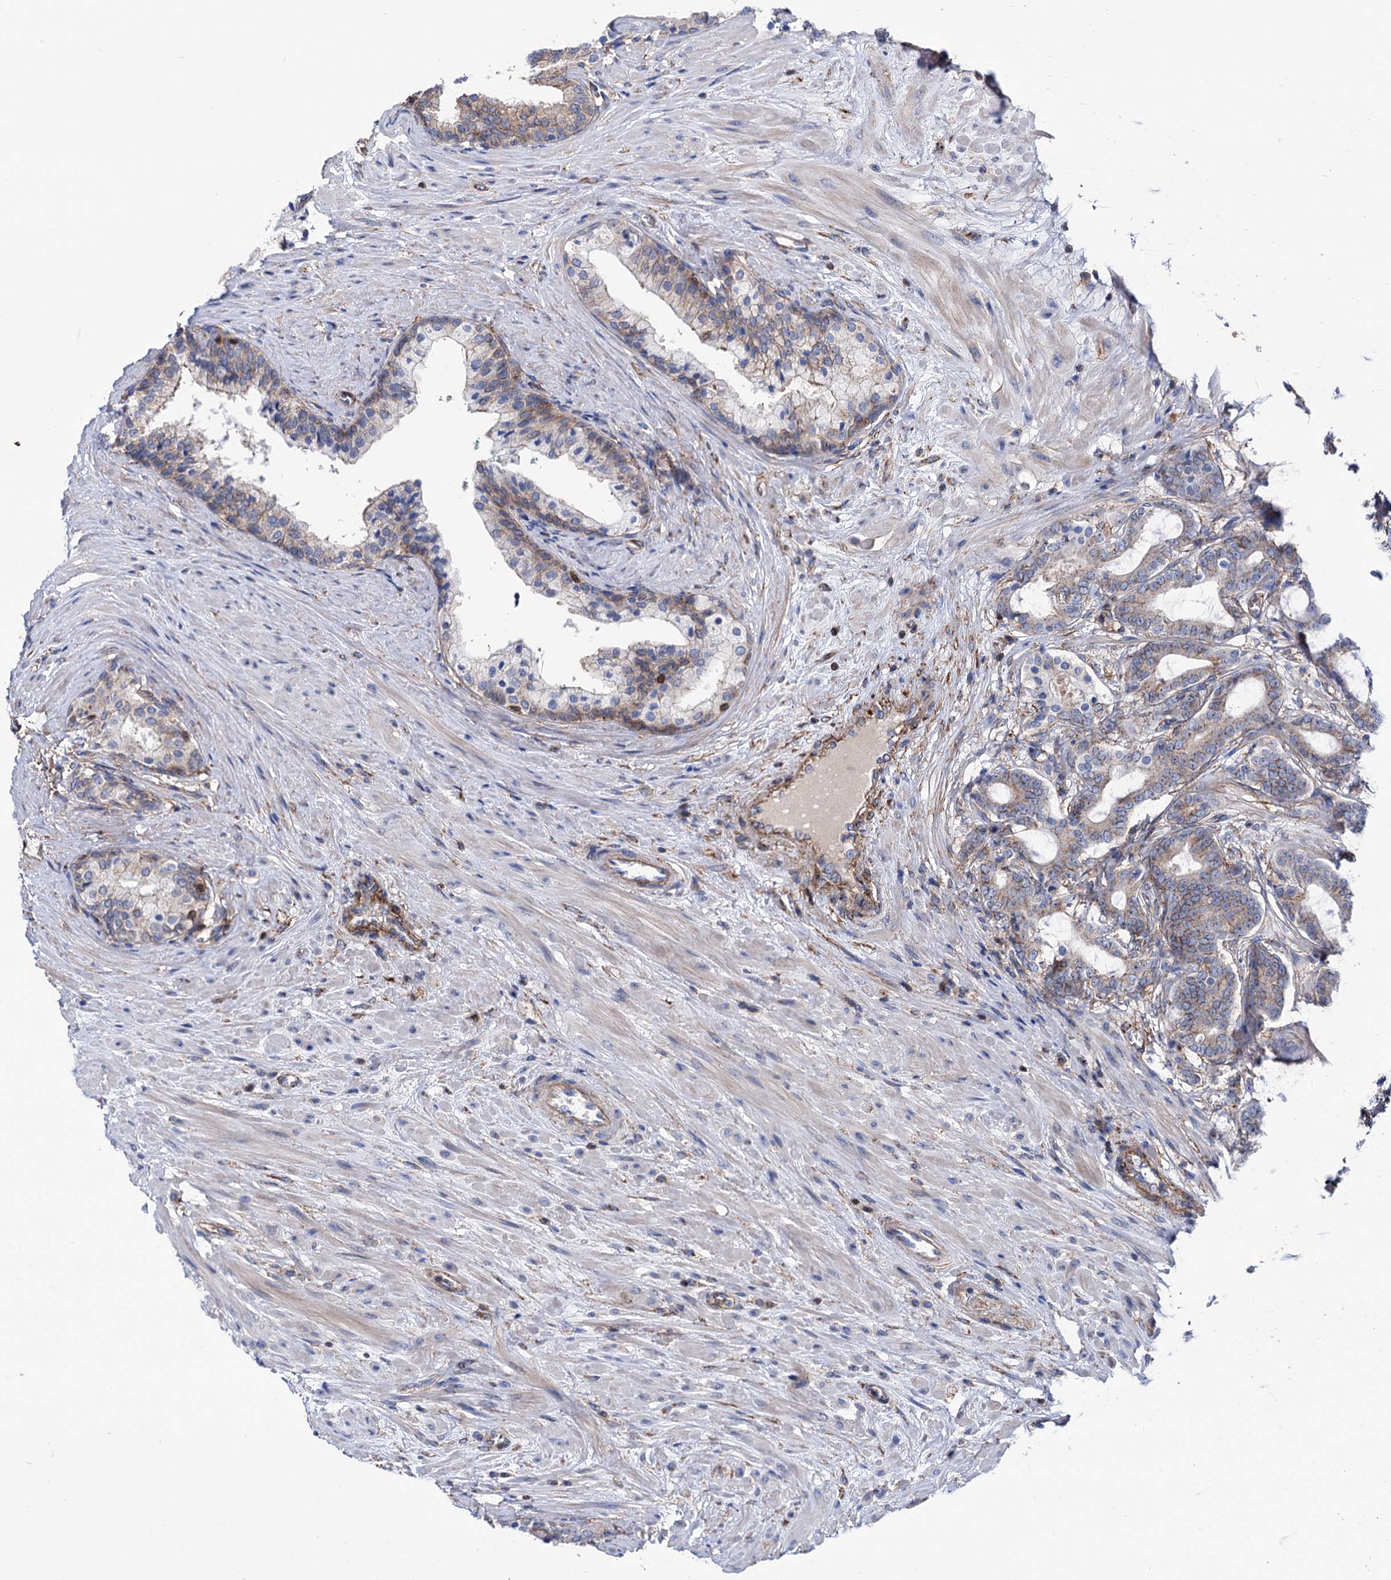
{"staining": {"intensity": "weak", "quantity": "25%-75%", "location": "cytoplasmic/membranous"}, "tissue": "prostate cancer", "cell_type": "Tumor cells", "image_type": "cancer", "snomed": [{"axis": "morphology", "description": "Adenocarcinoma, High grade"}, {"axis": "topography", "description": "Prostate"}], "caption": "Immunohistochemical staining of prostate cancer (high-grade adenocarcinoma) reveals low levels of weak cytoplasmic/membranous protein expression in approximately 25%-75% of tumor cells. The staining was performed using DAB (3,3'-diaminobenzidine) to visualize the protein expression in brown, while the nuclei were stained in blue with hematoxylin (Magnification: 20x).", "gene": "DEF6", "patient": {"sex": "male", "age": 60}}